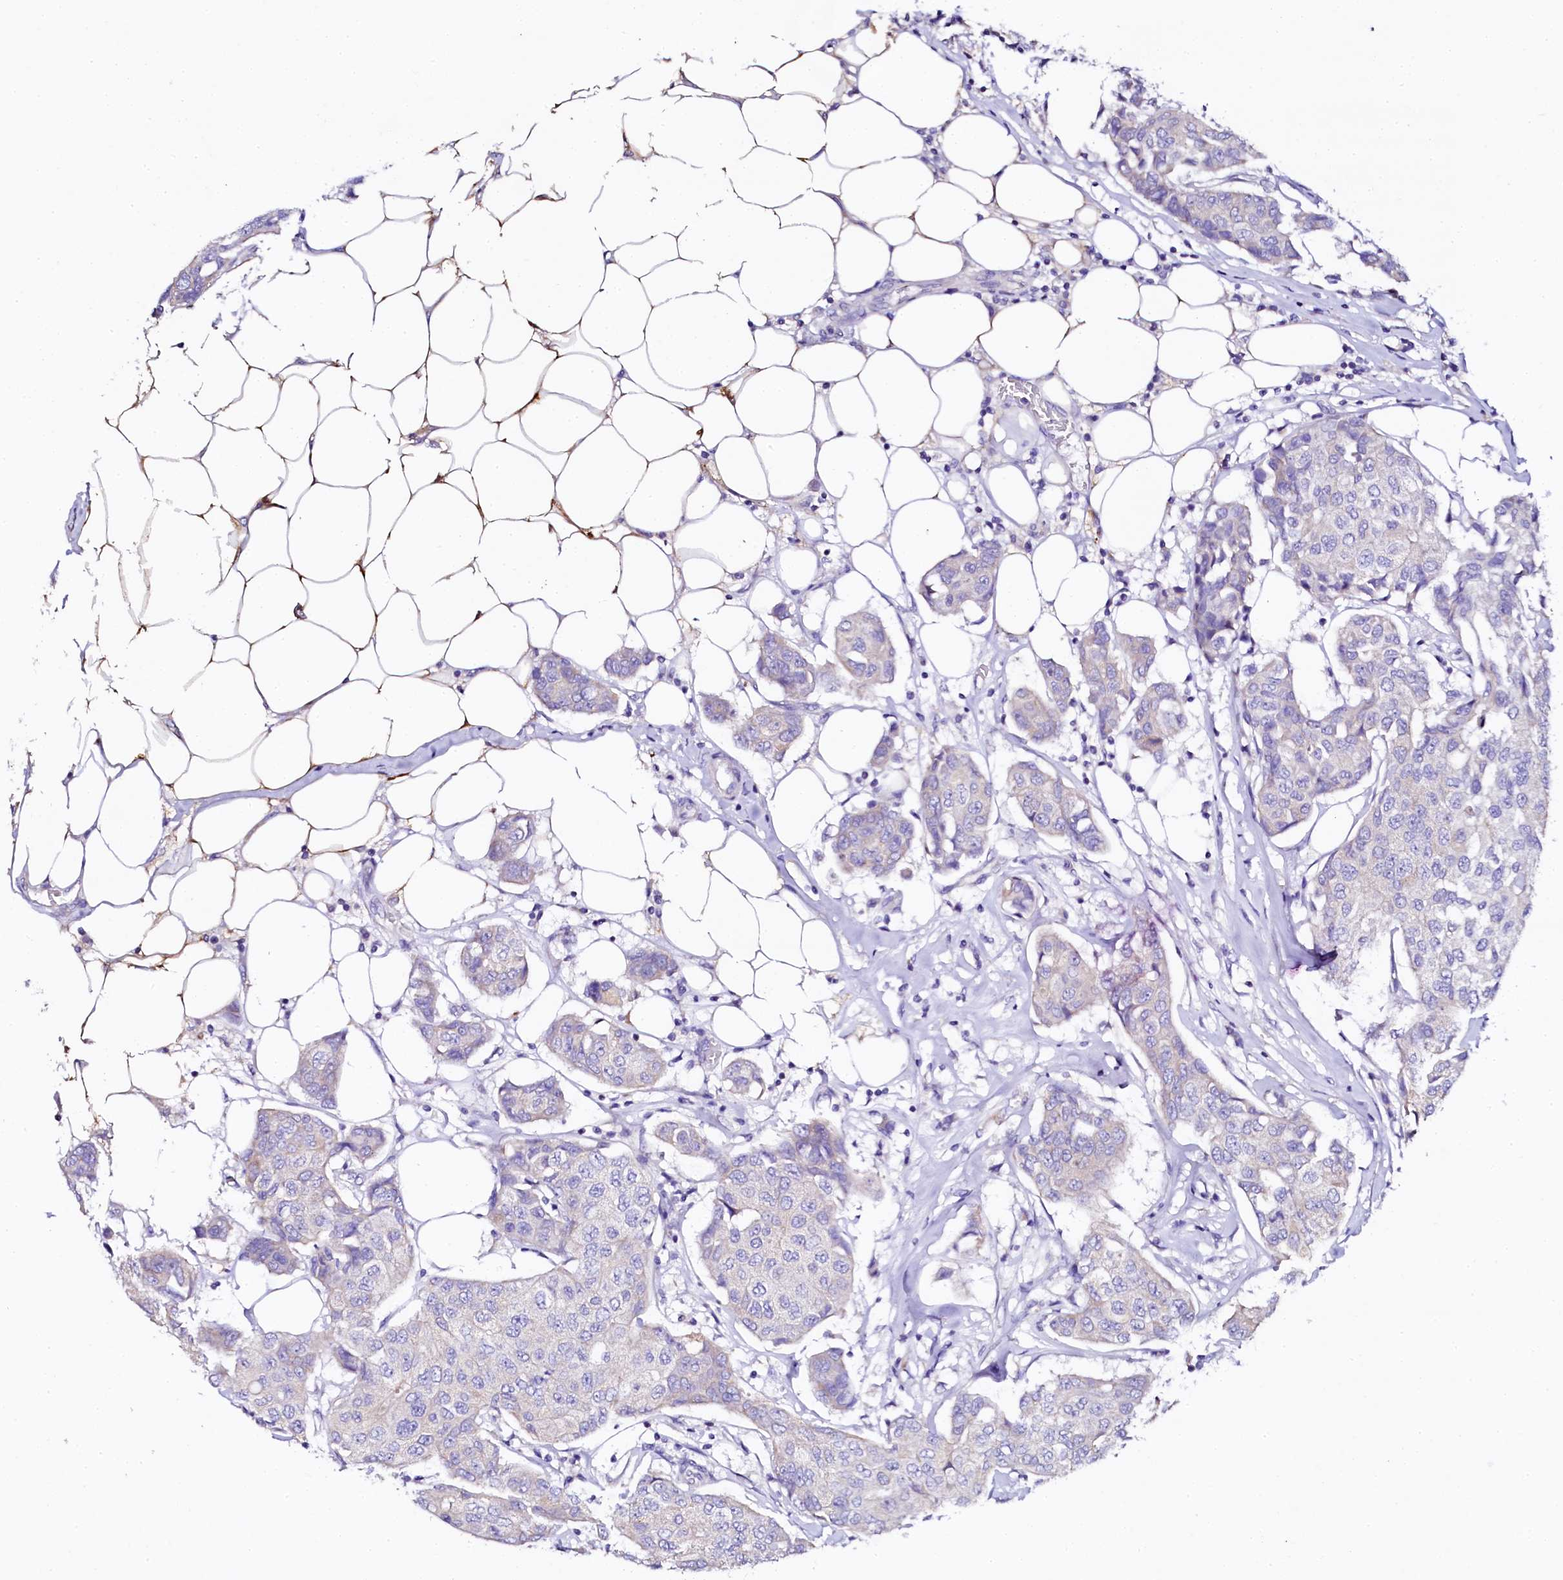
{"staining": {"intensity": "negative", "quantity": "none", "location": "none"}, "tissue": "breast cancer", "cell_type": "Tumor cells", "image_type": "cancer", "snomed": [{"axis": "morphology", "description": "Duct carcinoma"}, {"axis": "topography", "description": "Breast"}], "caption": "Tumor cells show no significant protein positivity in breast intraductal carcinoma.", "gene": "NAA16", "patient": {"sex": "female", "age": 80}}